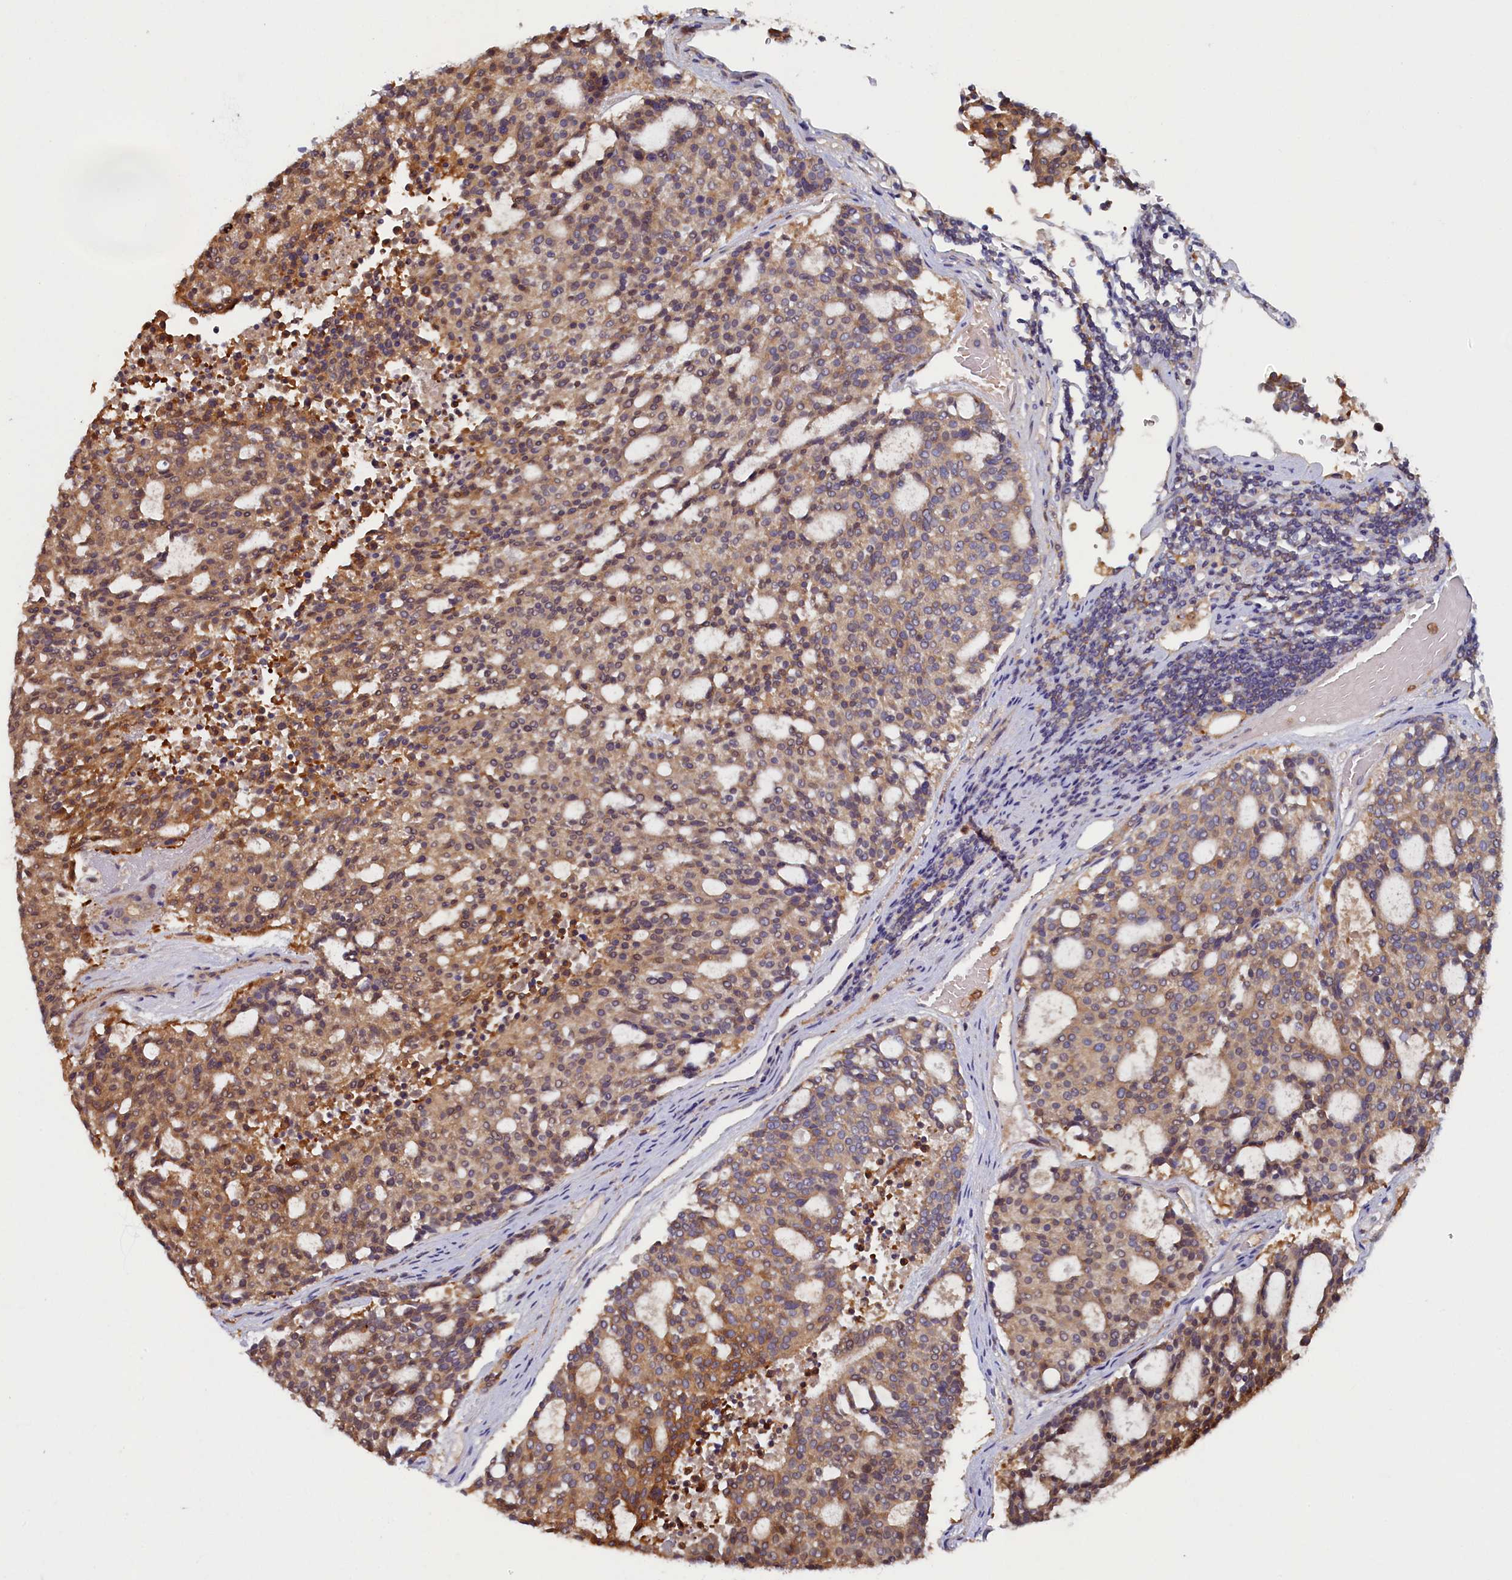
{"staining": {"intensity": "moderate", "quantity": ">75%", "location": "cytoplasmic/membranous"}, "tissue": "carcinoid", "cell_type": "Tumor cells", "image_type": "cancer", "snomed": [{"axis": "morphology", "description": "Carcinoid, malignant, NOS"}, {"axis": "topography", "description": "Pancreas"}], "caption": "Immunohistochemical staining of carcinoid (malignant) exhibits medium levels of moderate cytoplasmic/membranous expression in about >75% of tumor cells. Using DAB (3,3'-diaminobenzidine) (brown) and hematoxylin (blue) stains, captured at high magnification using brightfield microscopy.", "gene": "TIMM8B", "patient": {"sex": "female", "age": 54}}